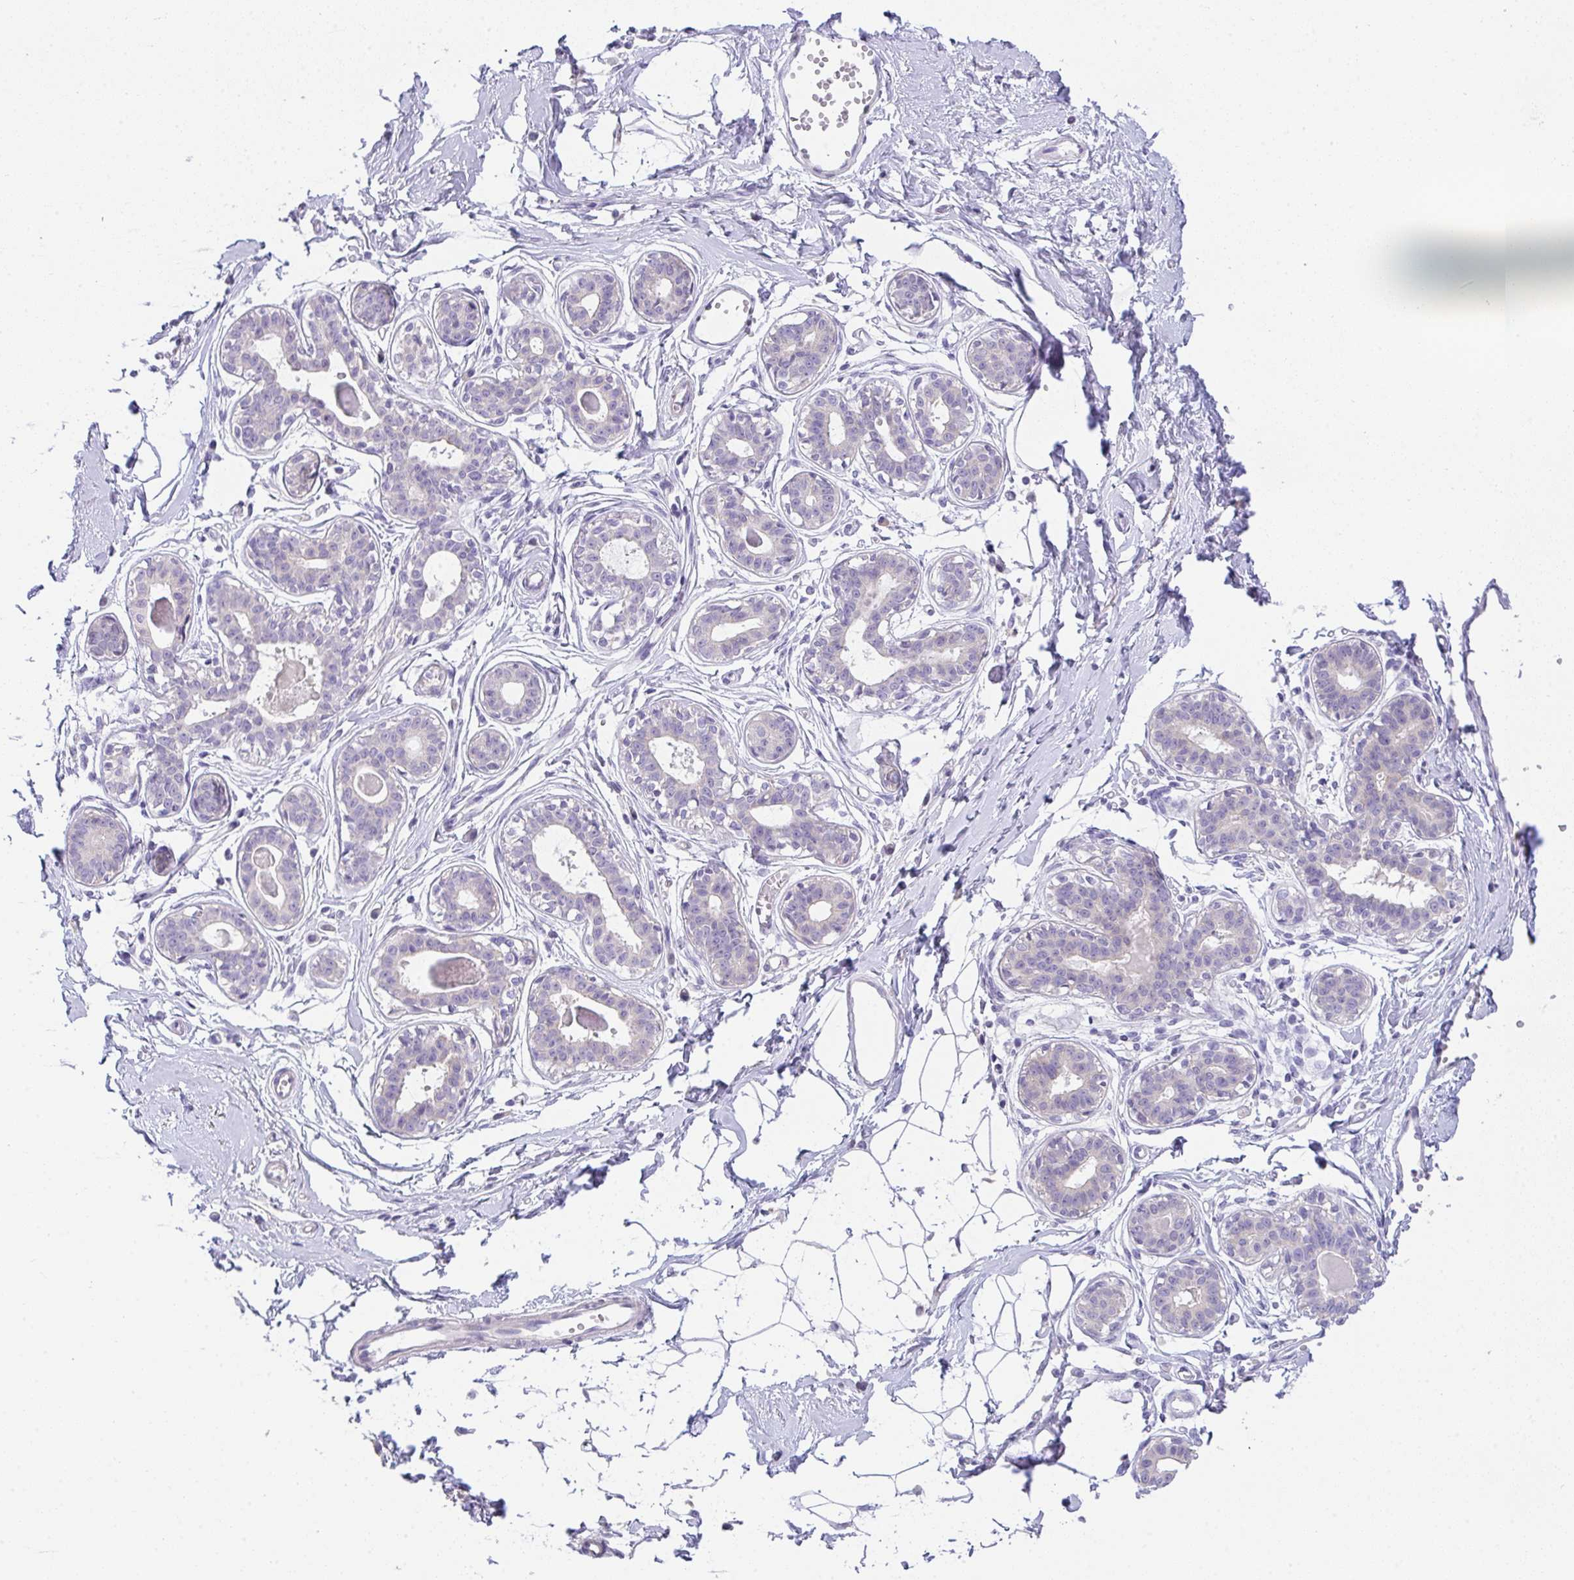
{"staining": {"intensity": "negative", "quantity": "none", "location": "none"}, "tissue": "breast", "cell_type": "Adipocytes", "image_type": "normal", "snomed": [{"axis": "morphology", "description": "Normal tissue, NOS"}, {"axis": "topography", "description": "Breast"}], "caption": "Adipocytes show no significant positivity in benign breast.", "gene": "COX7B", "patient": {"sex": "female", "age": 45}}